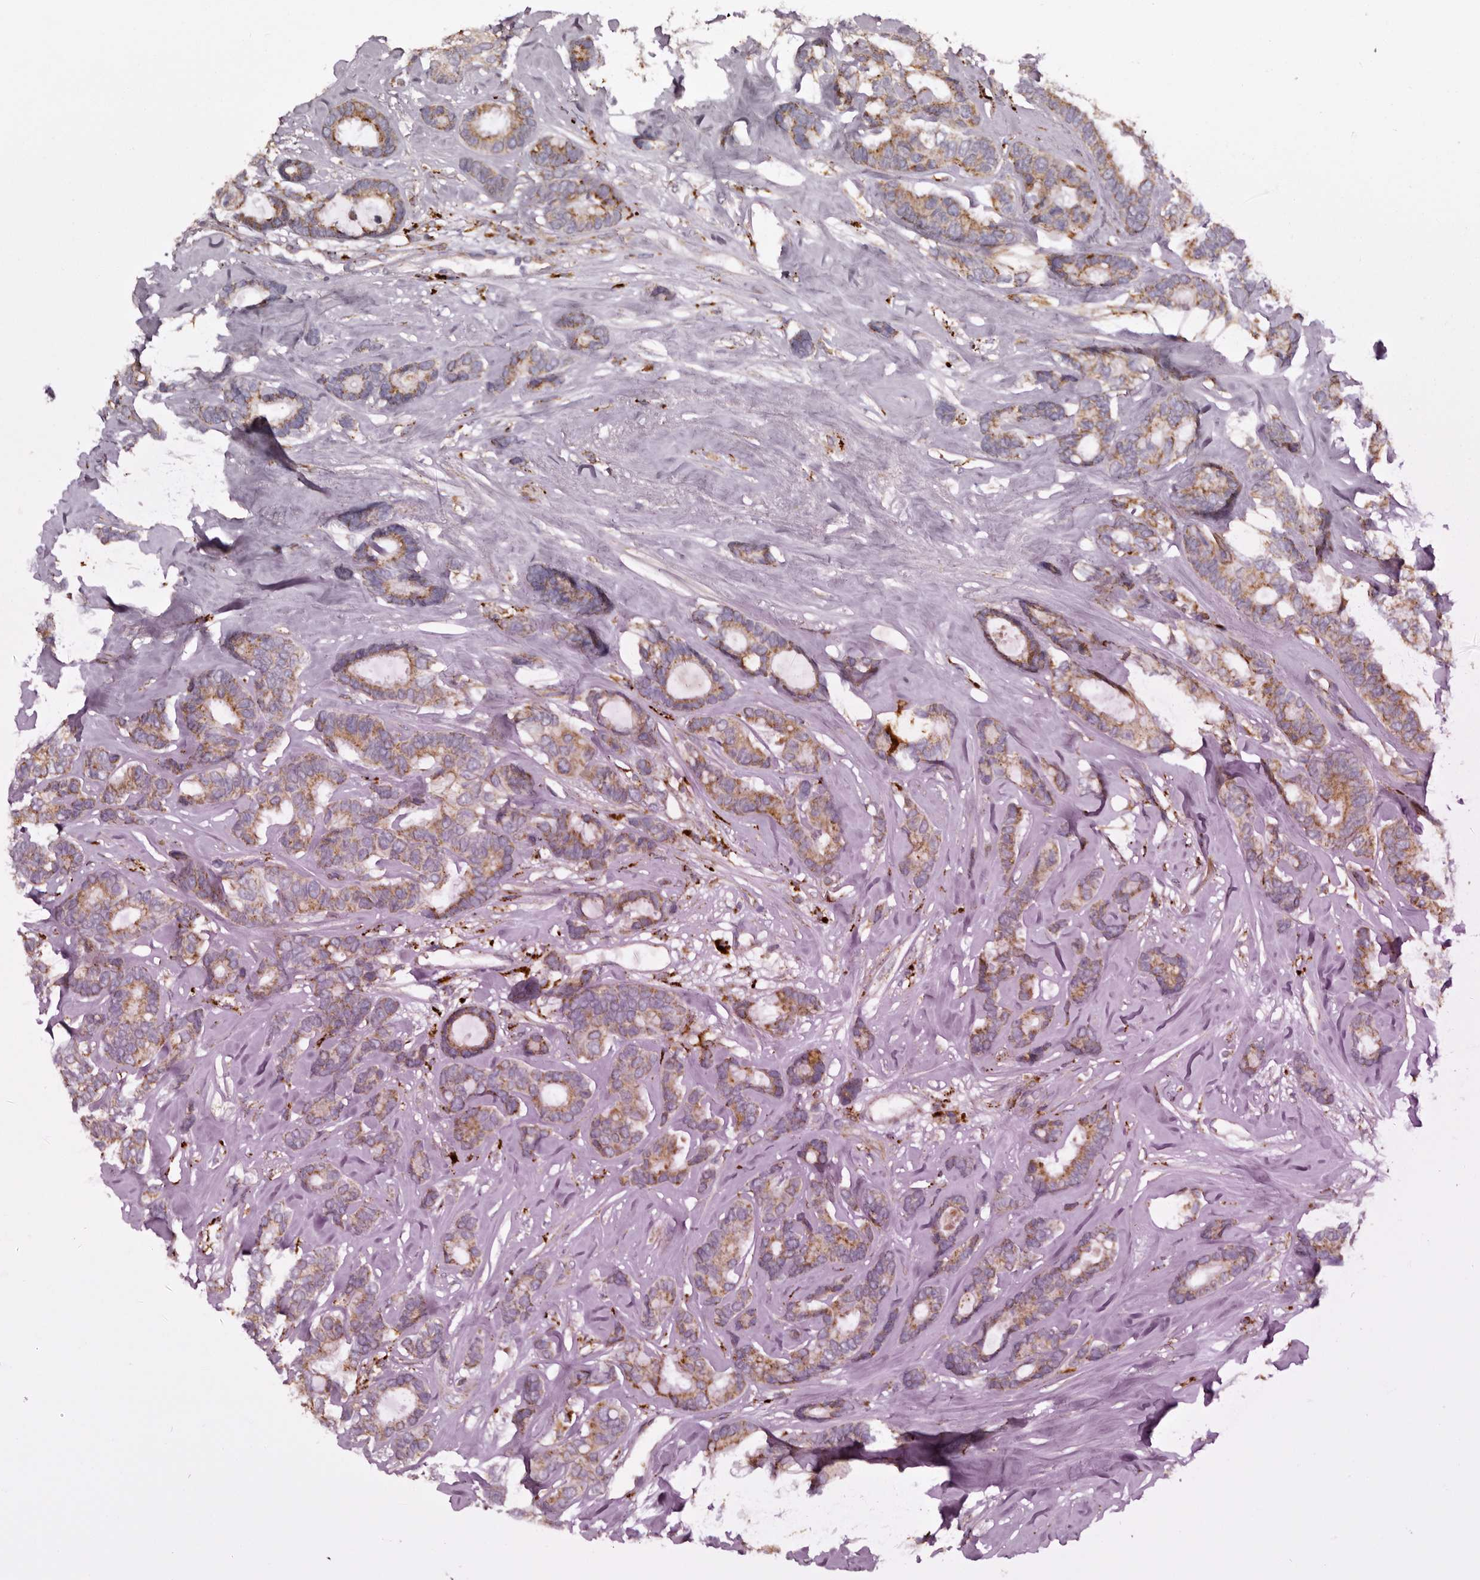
{"staining": {"intensity": "moderate", "quantity": ">75%", "location": "cytoplasmic/membranous"}, "tissue": "breast cancer", "cell_type": "Tumor cells", "image_type": "cancer", "snomed": [{"axis": "morphology", "description": "Duct carcinoma"}, {"axis": "topography", "description": "Breast"}], "caption": "Human intraductal carcinoma (breast) stained for a protein (brown) shows moderate cytoplasmic/membranous positive staining in approximately >75% of tumor cells.", "gene": "MECR", "patient": {"sex": "female", "age": 87}}